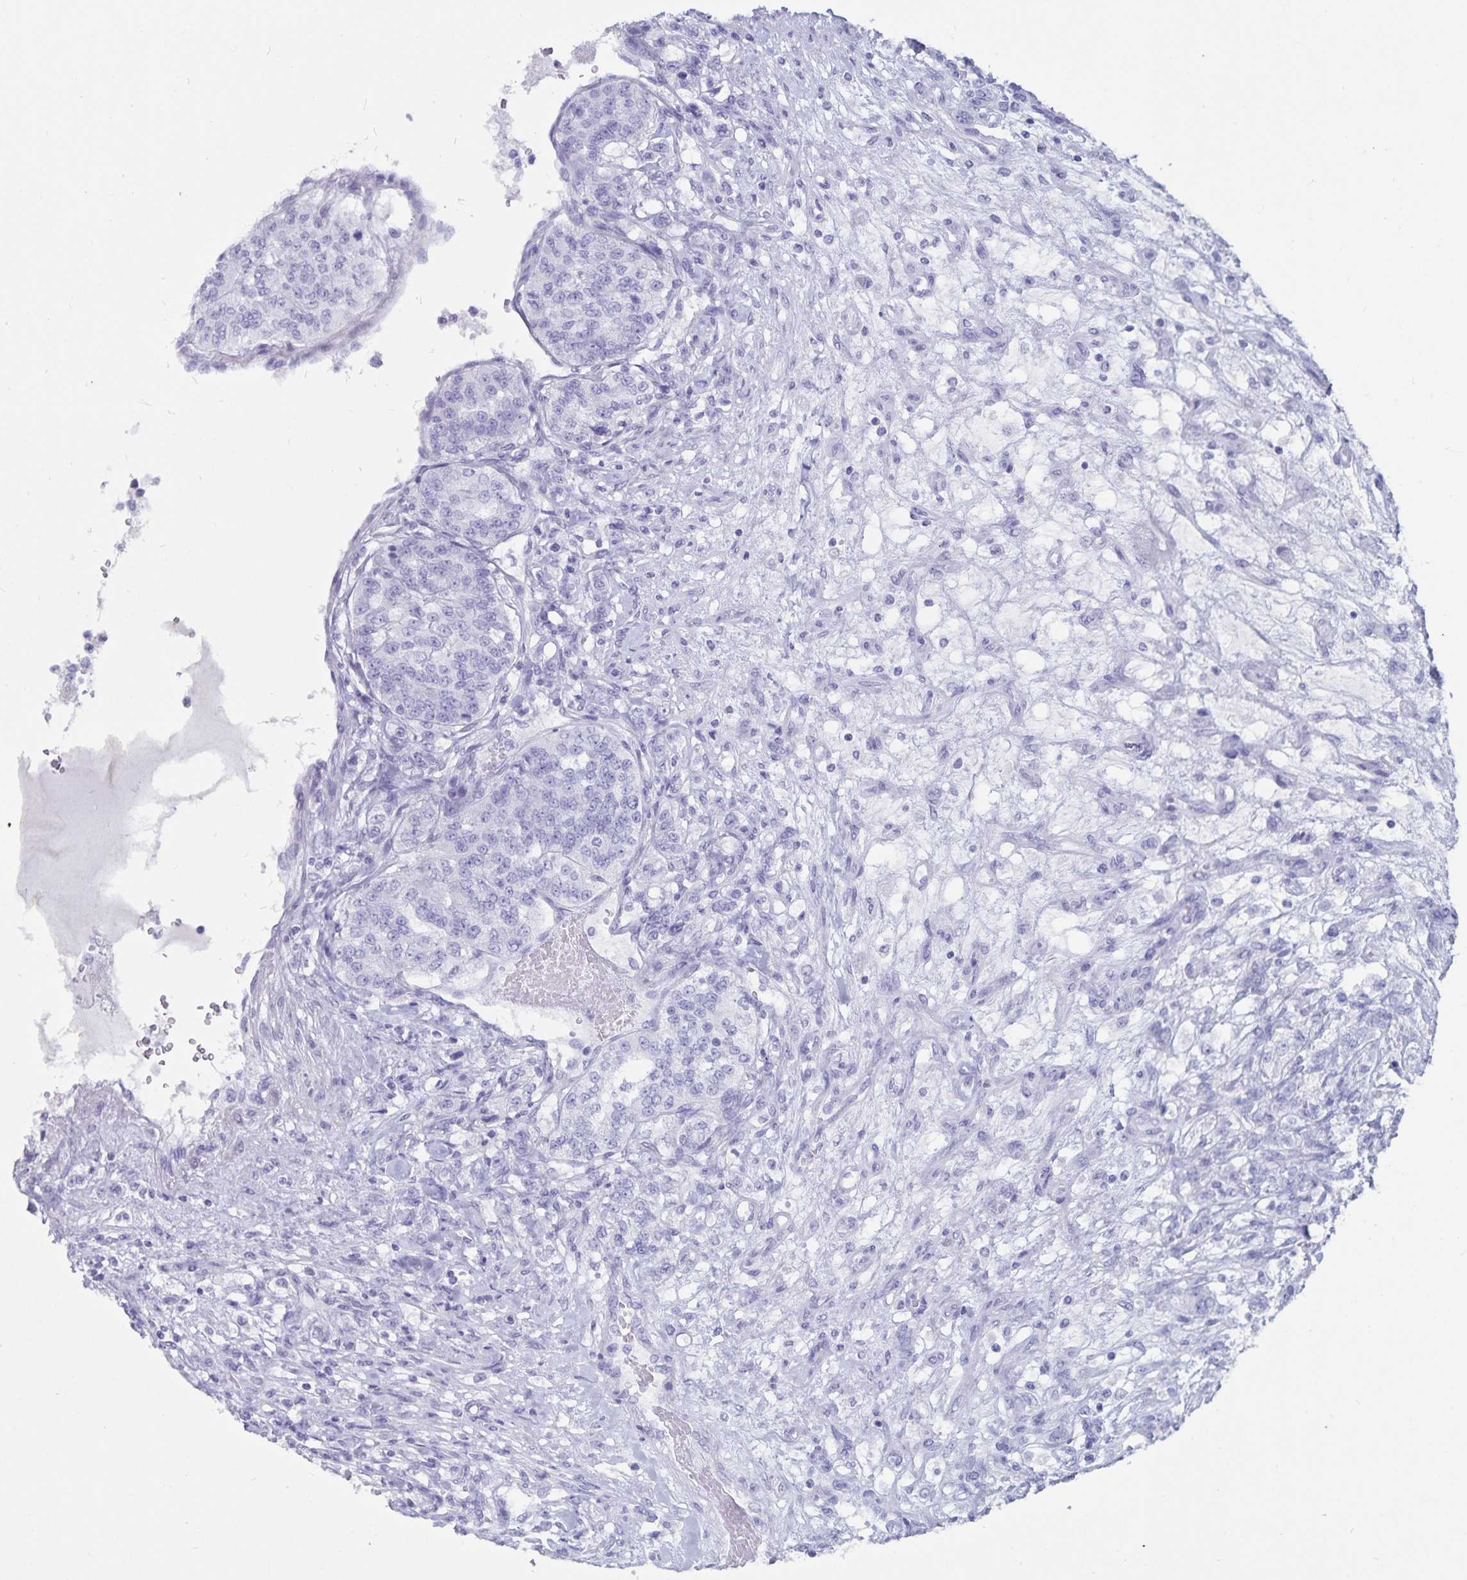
{"staining": {"intensity": "negative", "quantity": "none", "location": "none"}, "tissue": "renal cancer", "cell_type": "Tumor cells", "image_type": "cancer", "snomed": [{"axis": "morphology", "description": "Adenocarcinoma, NOS"}, {"axis": "topography", "description": "Kidney"}], "caption": "A photomicrograph of human renal cancer (adenocarcinoma) is negative for staining in tumor cells.", "gene": "GPR137", "patient": {"sex": "female", "age": 63}}